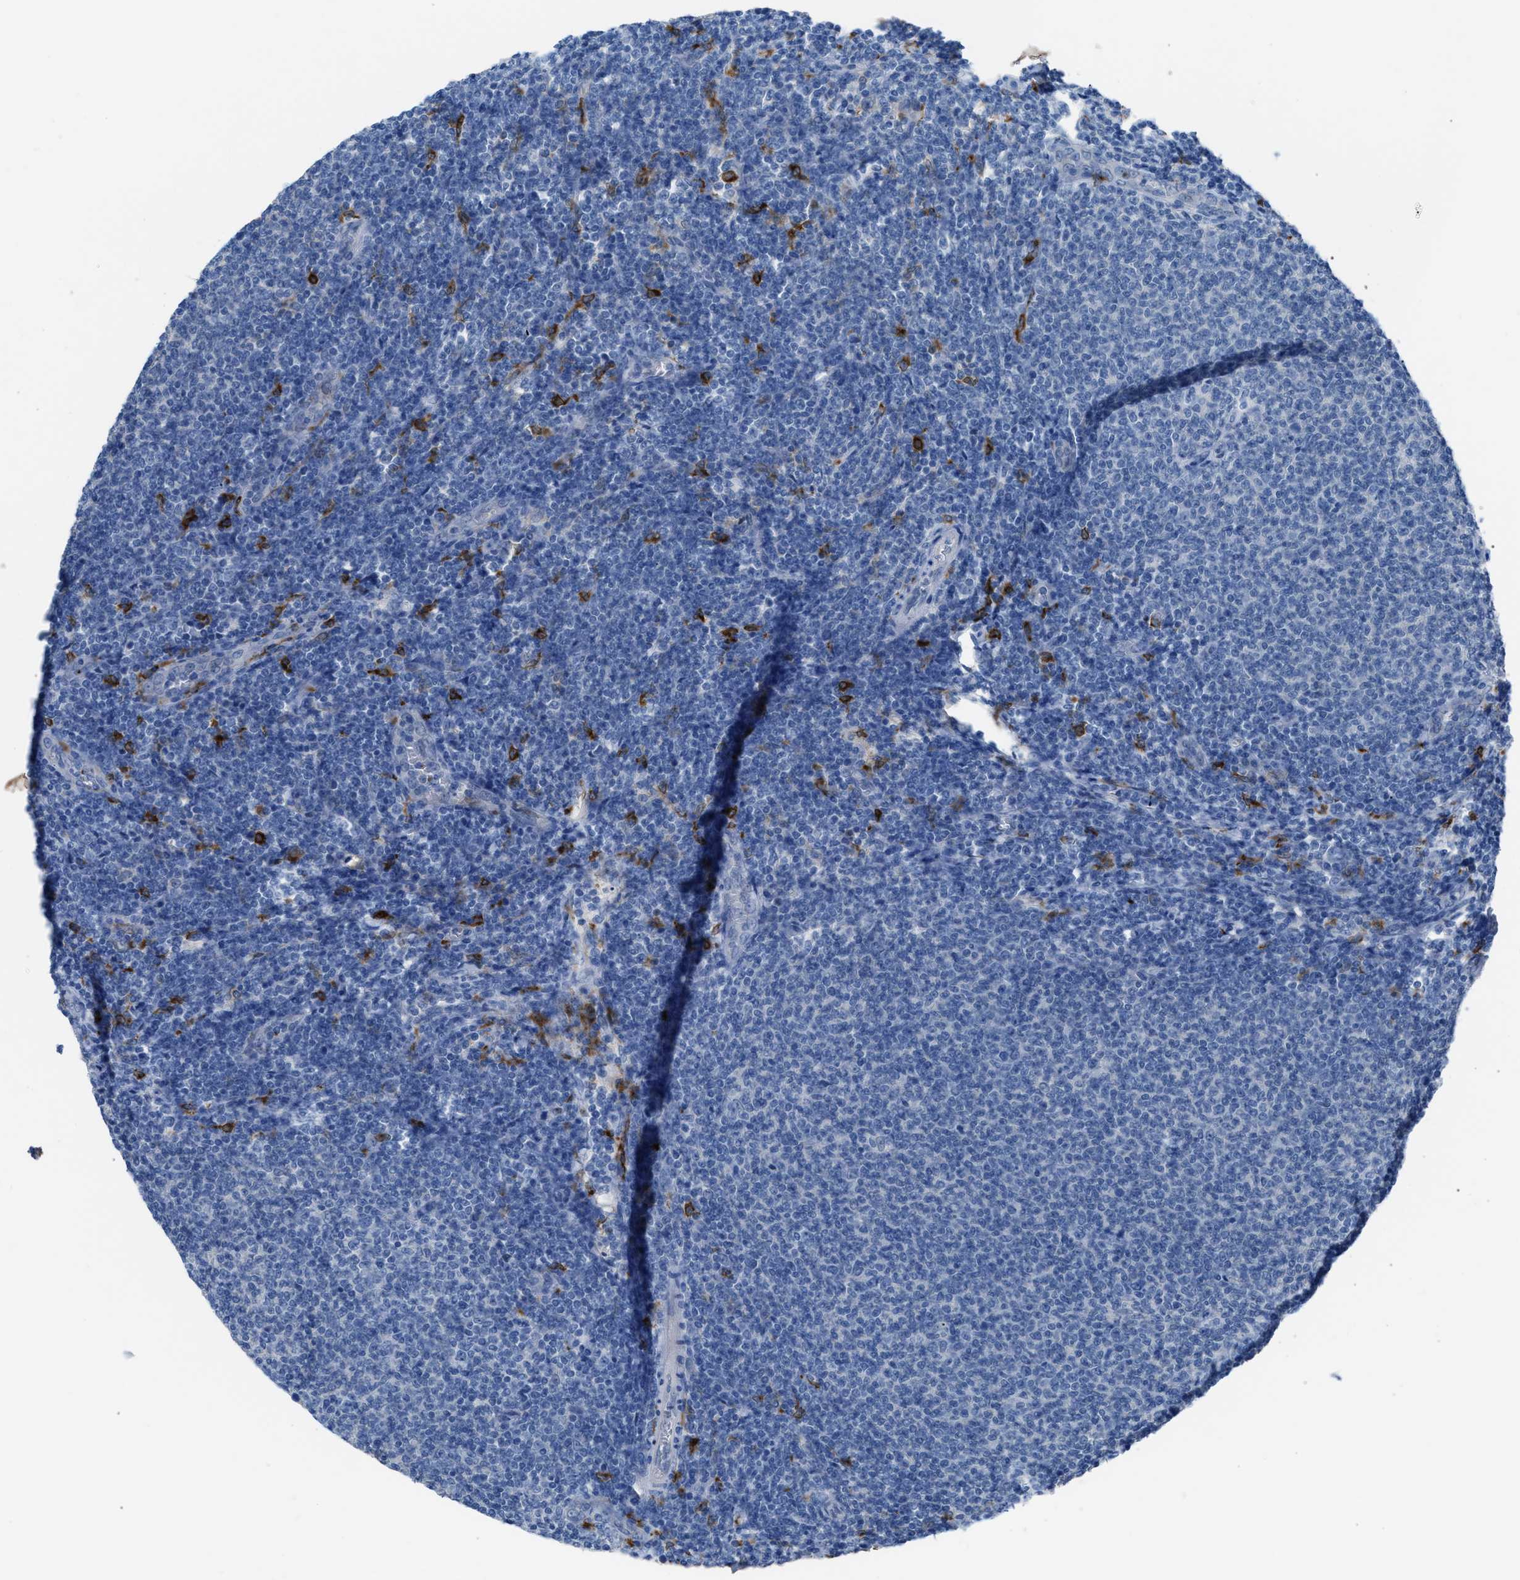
{"staining": {"intensity": "negative", "quantity": "none", "location": "none"}, "tissue": "lymphoma", "cell_type": "Tumor cells", "image_type": "cancer", "snomed": [{"axis": "morphology", "description": "Malignant lymphoma, non-Hodgkin's type, Low grade"}, {"axis": "topography", "description": "Lymph node"}], "caption": "IHC micrograph of neoplastic tissue: human lymphoma stained with DAB shows no significant protein expression in tumor cells.", "gene": "CLEC10A", "patient": {"sex": "male", "age": 66}}